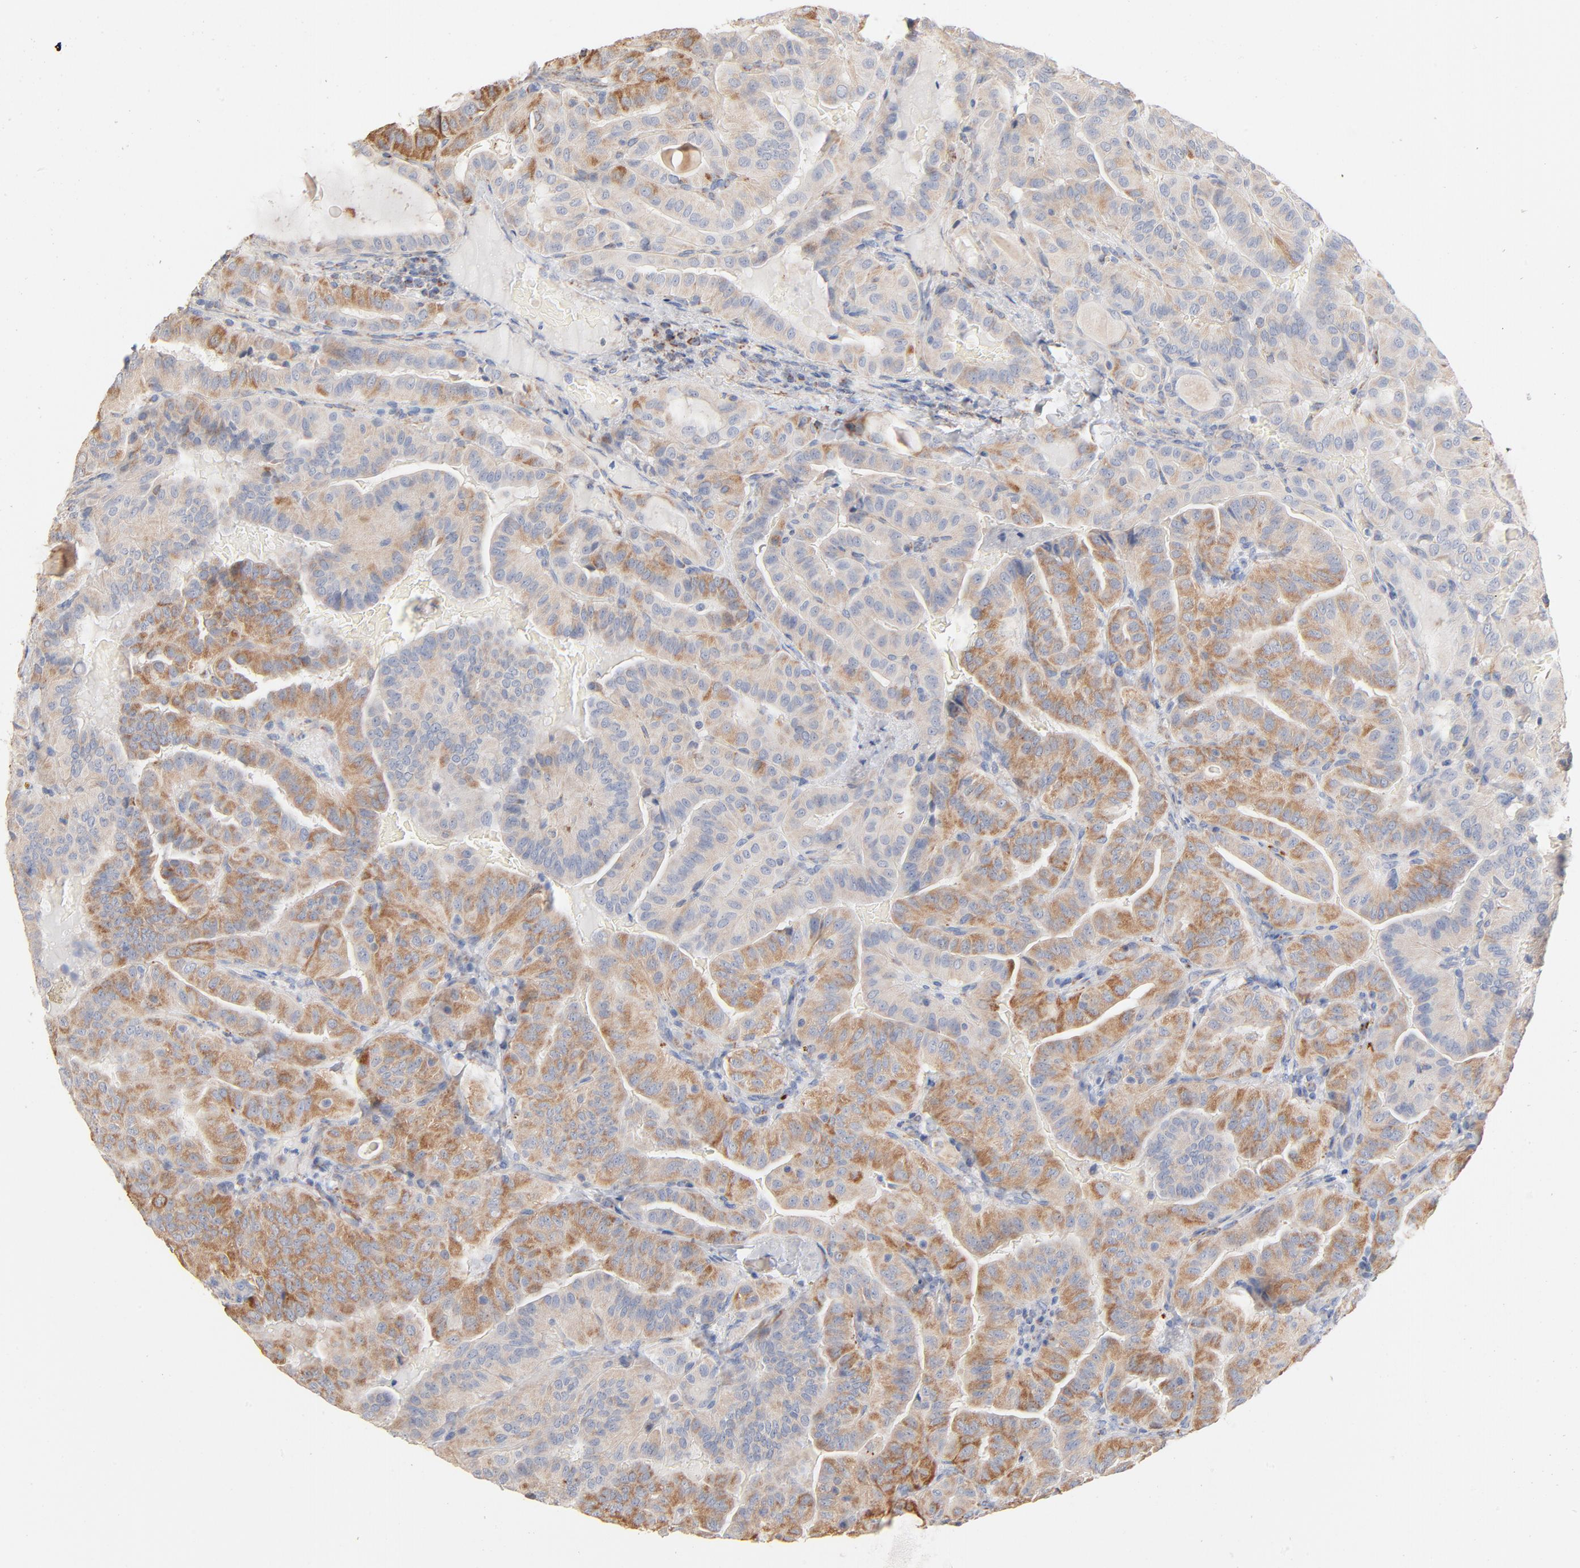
{"staining": {"intensity": "moderate", "quantity": ">75%", "location": "cytoplasmic/membranous"}, "tissue": "thyroid cancer", "cell_type": "Tumor cells", "image_type": "cancer", "snomed": [{"axis": "morphology", "description": "Papillary adenocarcinoma, NOS"}, {"axis": "topography", "description": "Thyroid gland"}], "caption": "Thyroid cancer (papillary adenocarcinoma) stained with a protein marker shows moderate staining in tumor cells.", "gene": "UQCRC1", "patient": {"sex": "male", "age": 77}}